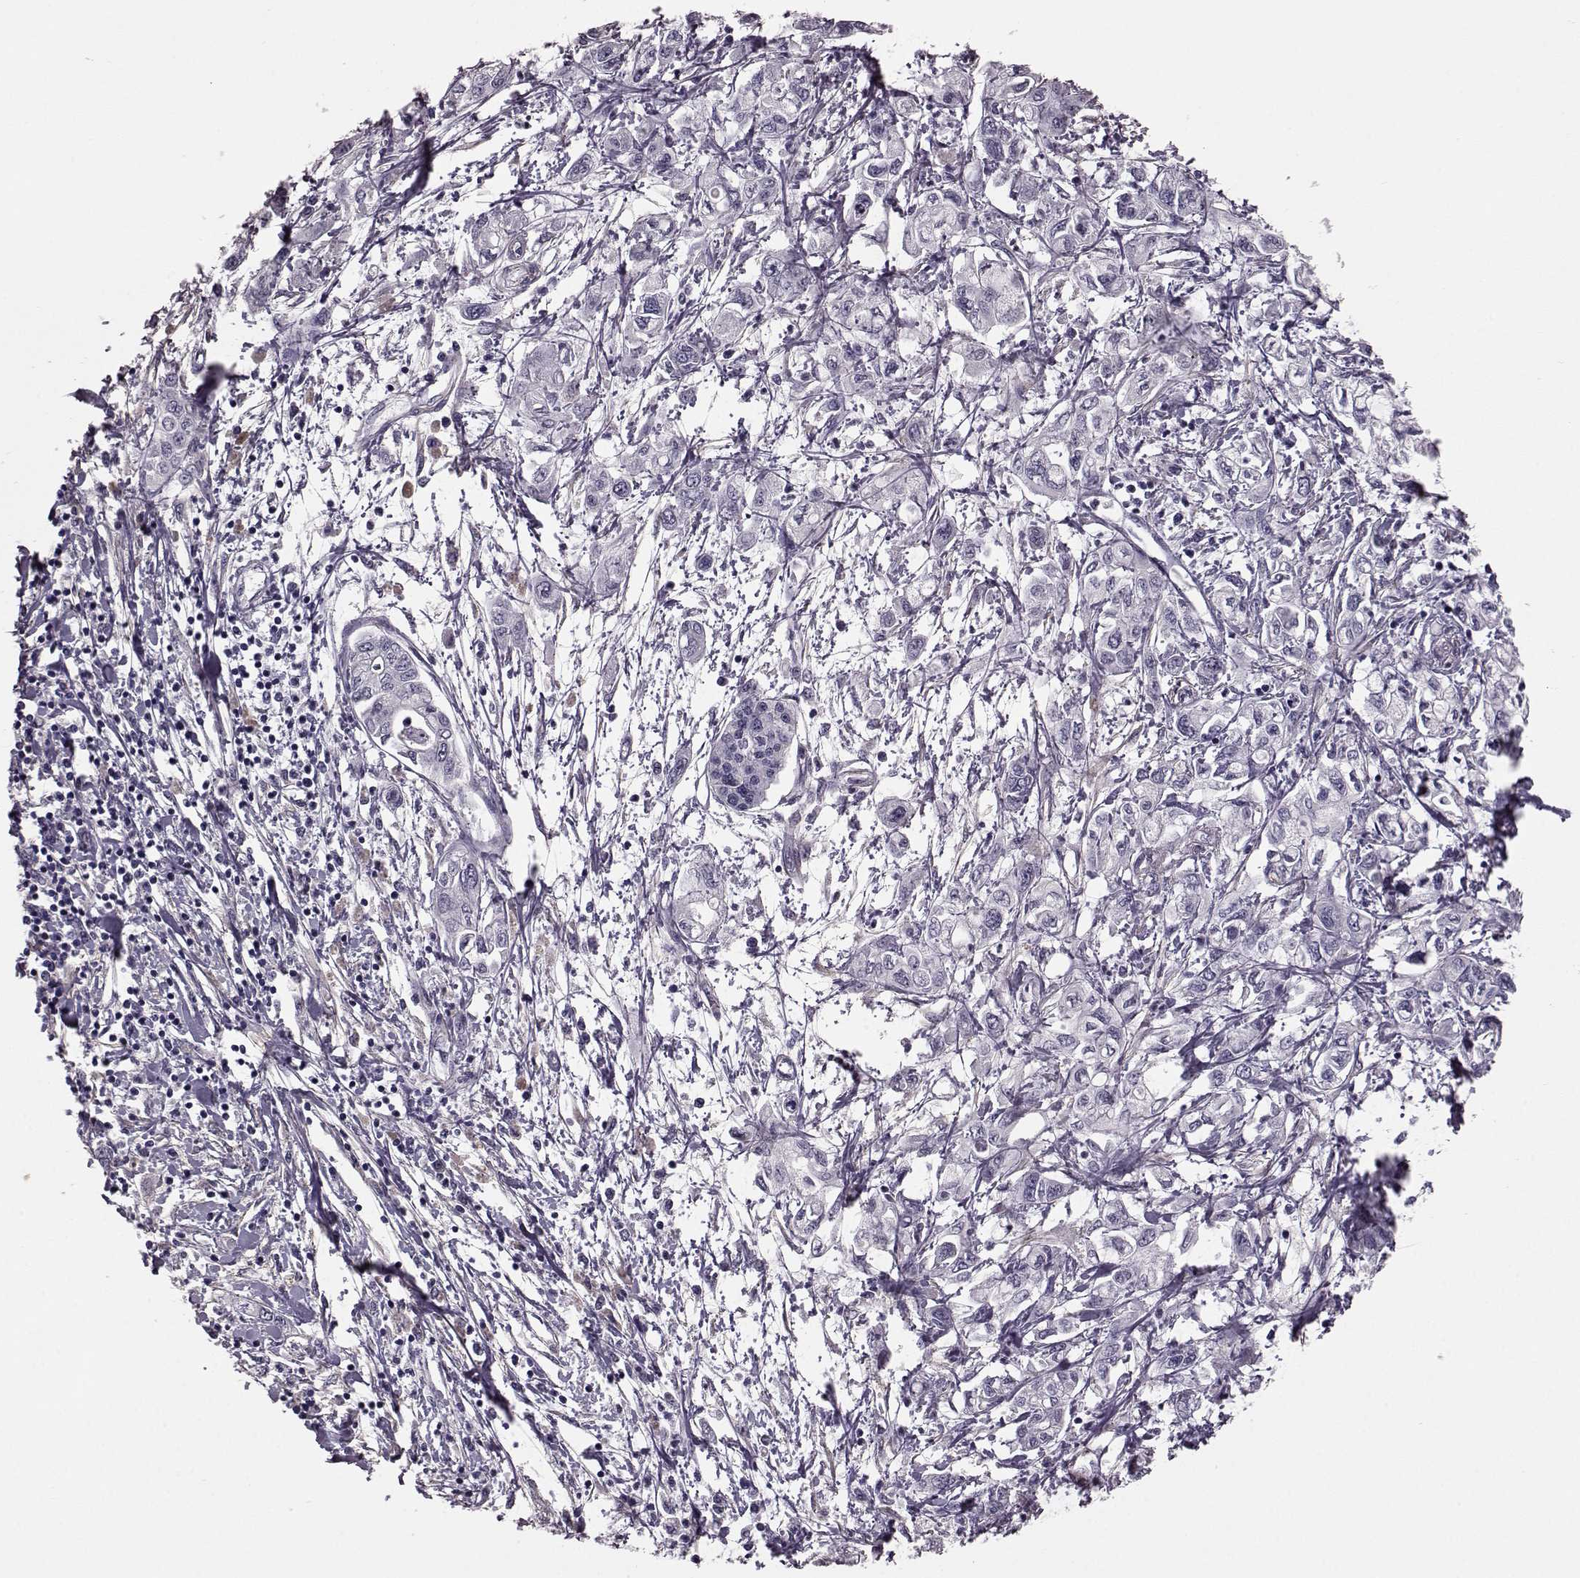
{"staining": {"intensity": "negative", "quantity": "none", "location": "none"}, "tissue": "pancreatic cancer", "cell_type": "Tumor cells", "image_type": "cancer", "snomed": [{"axis": "morphology", "description": "Adenocarcinoma, NOS"}, {"axis": "topography", "description": "Pancreas"}], "caption": "This histopathology image is of adenocarcinoma (pancreatic) stained with IHC to label a protein in brown with the nuclei are counter-stained blue. There is no expression in tumor cells. The staining is performed using DAB brown chromogen with nuclei counter-stained in using hematoxylin.", "gene": "GRK1", "patient": {"sex": "male", "age": 54}}